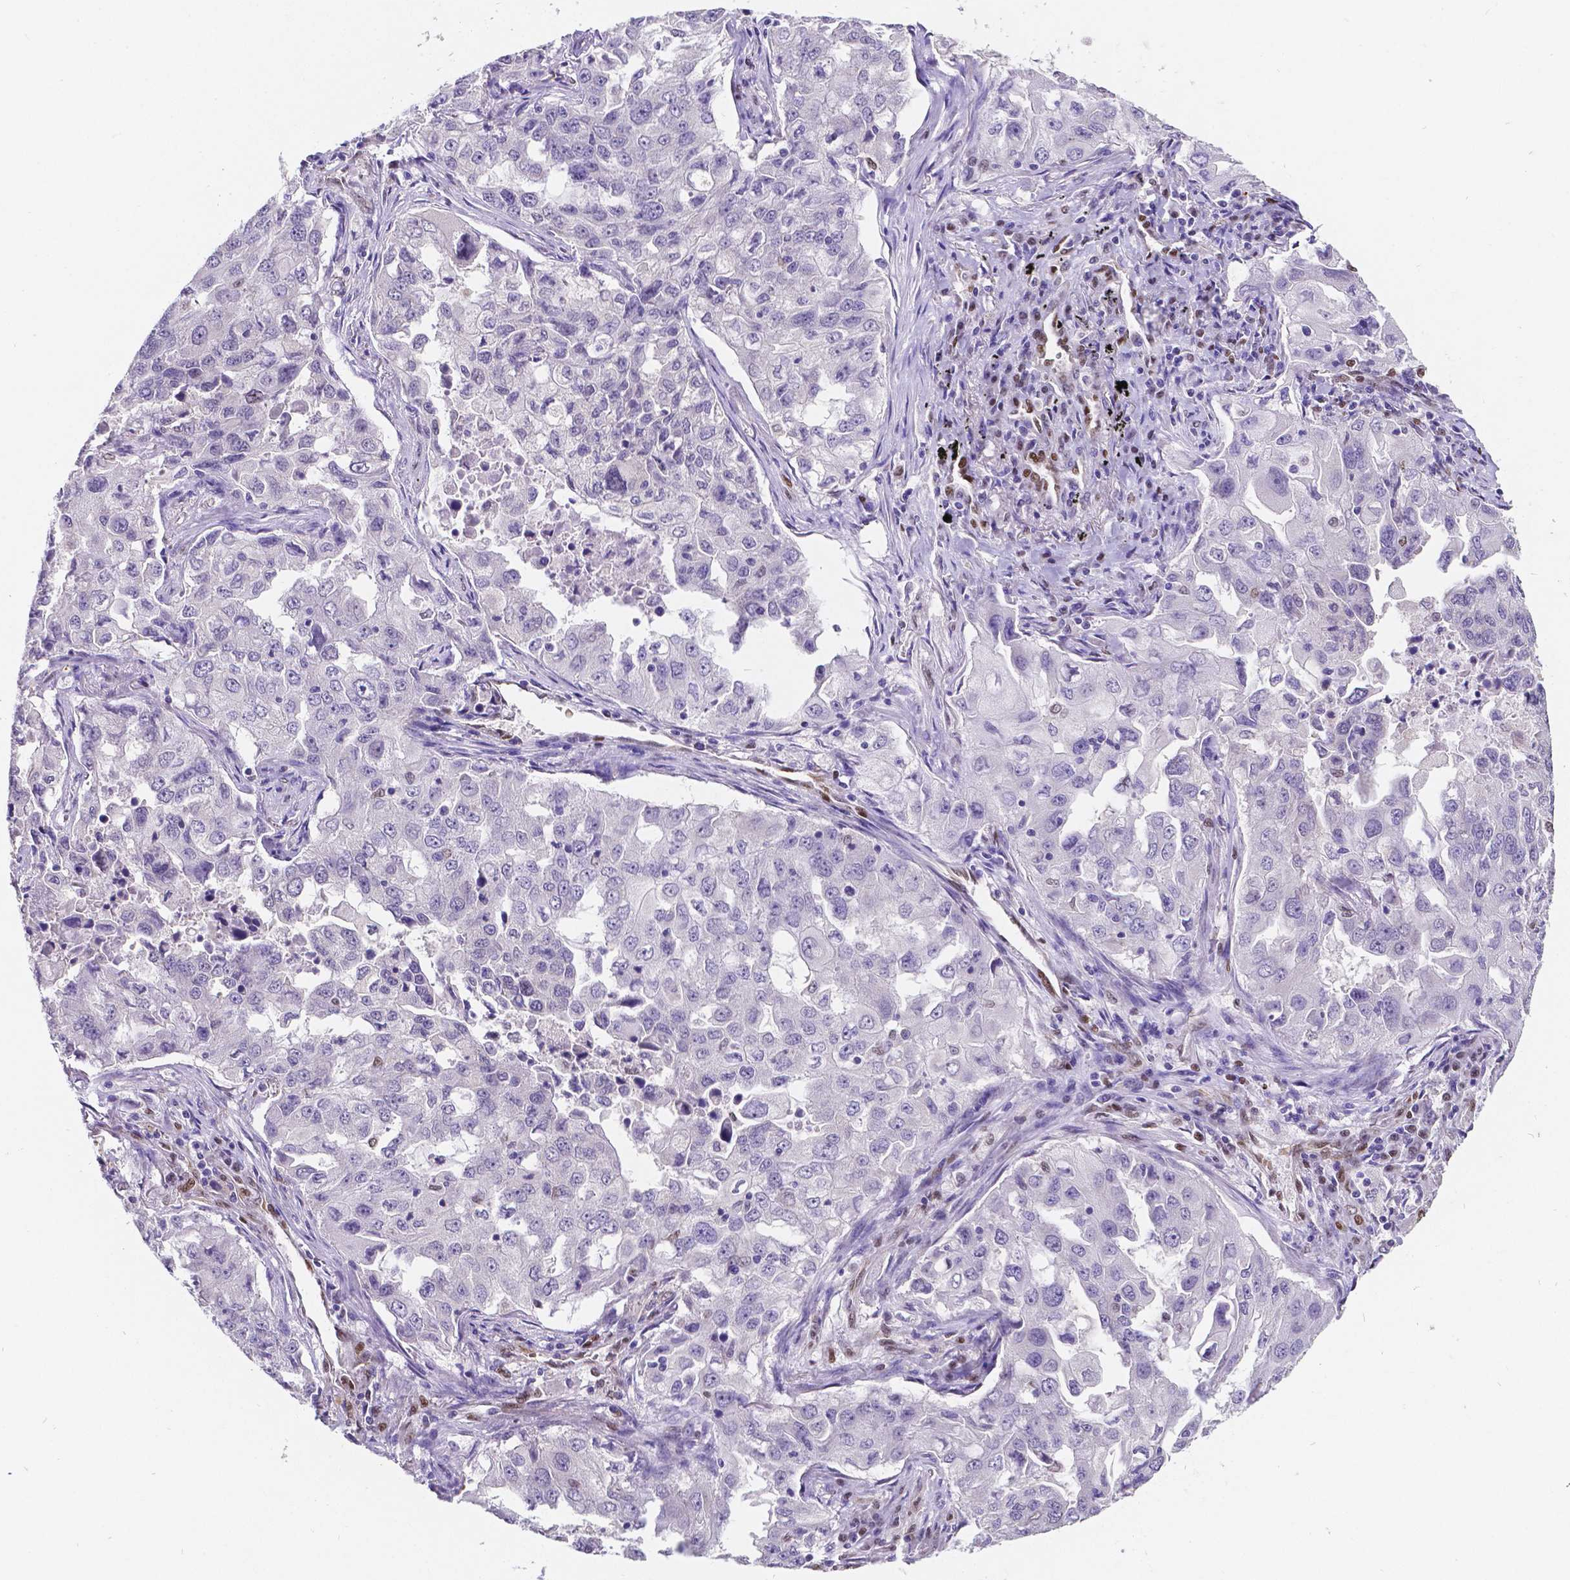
{"staining": {"intensity": "negative", "quantity": "none", "location": "none"}, "tissue": "lung cancer", "cell_type": "Tumor cells", "image_type": "cancer", "snomed": [{"axis": "morphology", "description": "Adenocarcinoma, NOS"}, {"axis": "topography", "description": "Lung"}], "caption": "Immunohistochemical staining of adenocarcinoma (lung) exhibits no significant staining in tumor cells.", "gene": "MEF2C", "patient": {"sex": "female", "age": 61}}